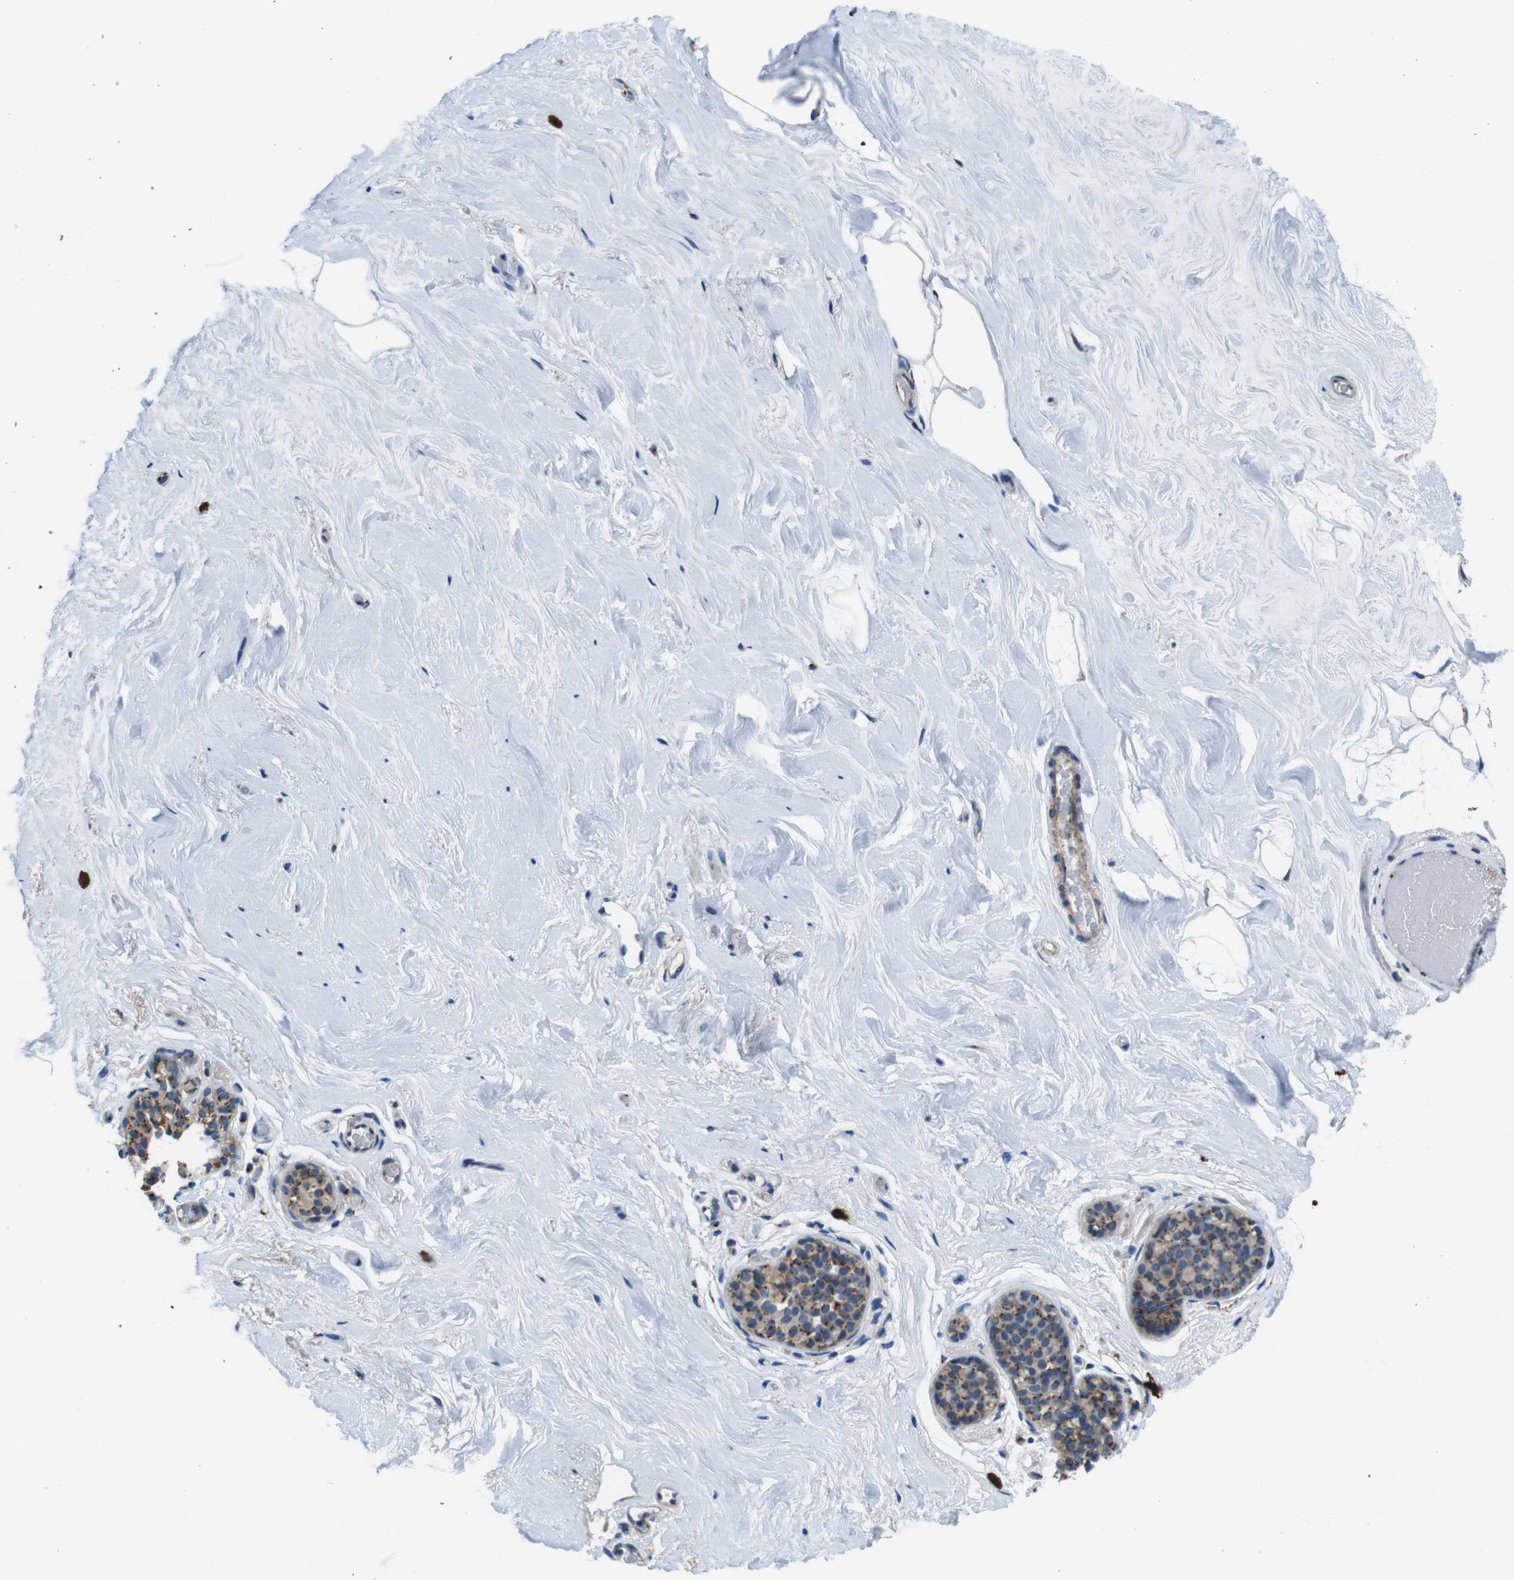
{"staining": {"intensity": "negative", "quantity": "none", "location": "none"}, "tissue": "breast", "cell_type": "Adipocytes", "image_type": "normal", "snomed": [{"axis": "morphology", "description": "Normal tissue, NOS"}, {"axis": "topography", "description": "Breast"}], "caption": "Immunohistochemical staining of benign human breast displays no significant expression in adipocytes.", "gene": "RAB6A", "patient": {"sex": "female", "age": 75}}